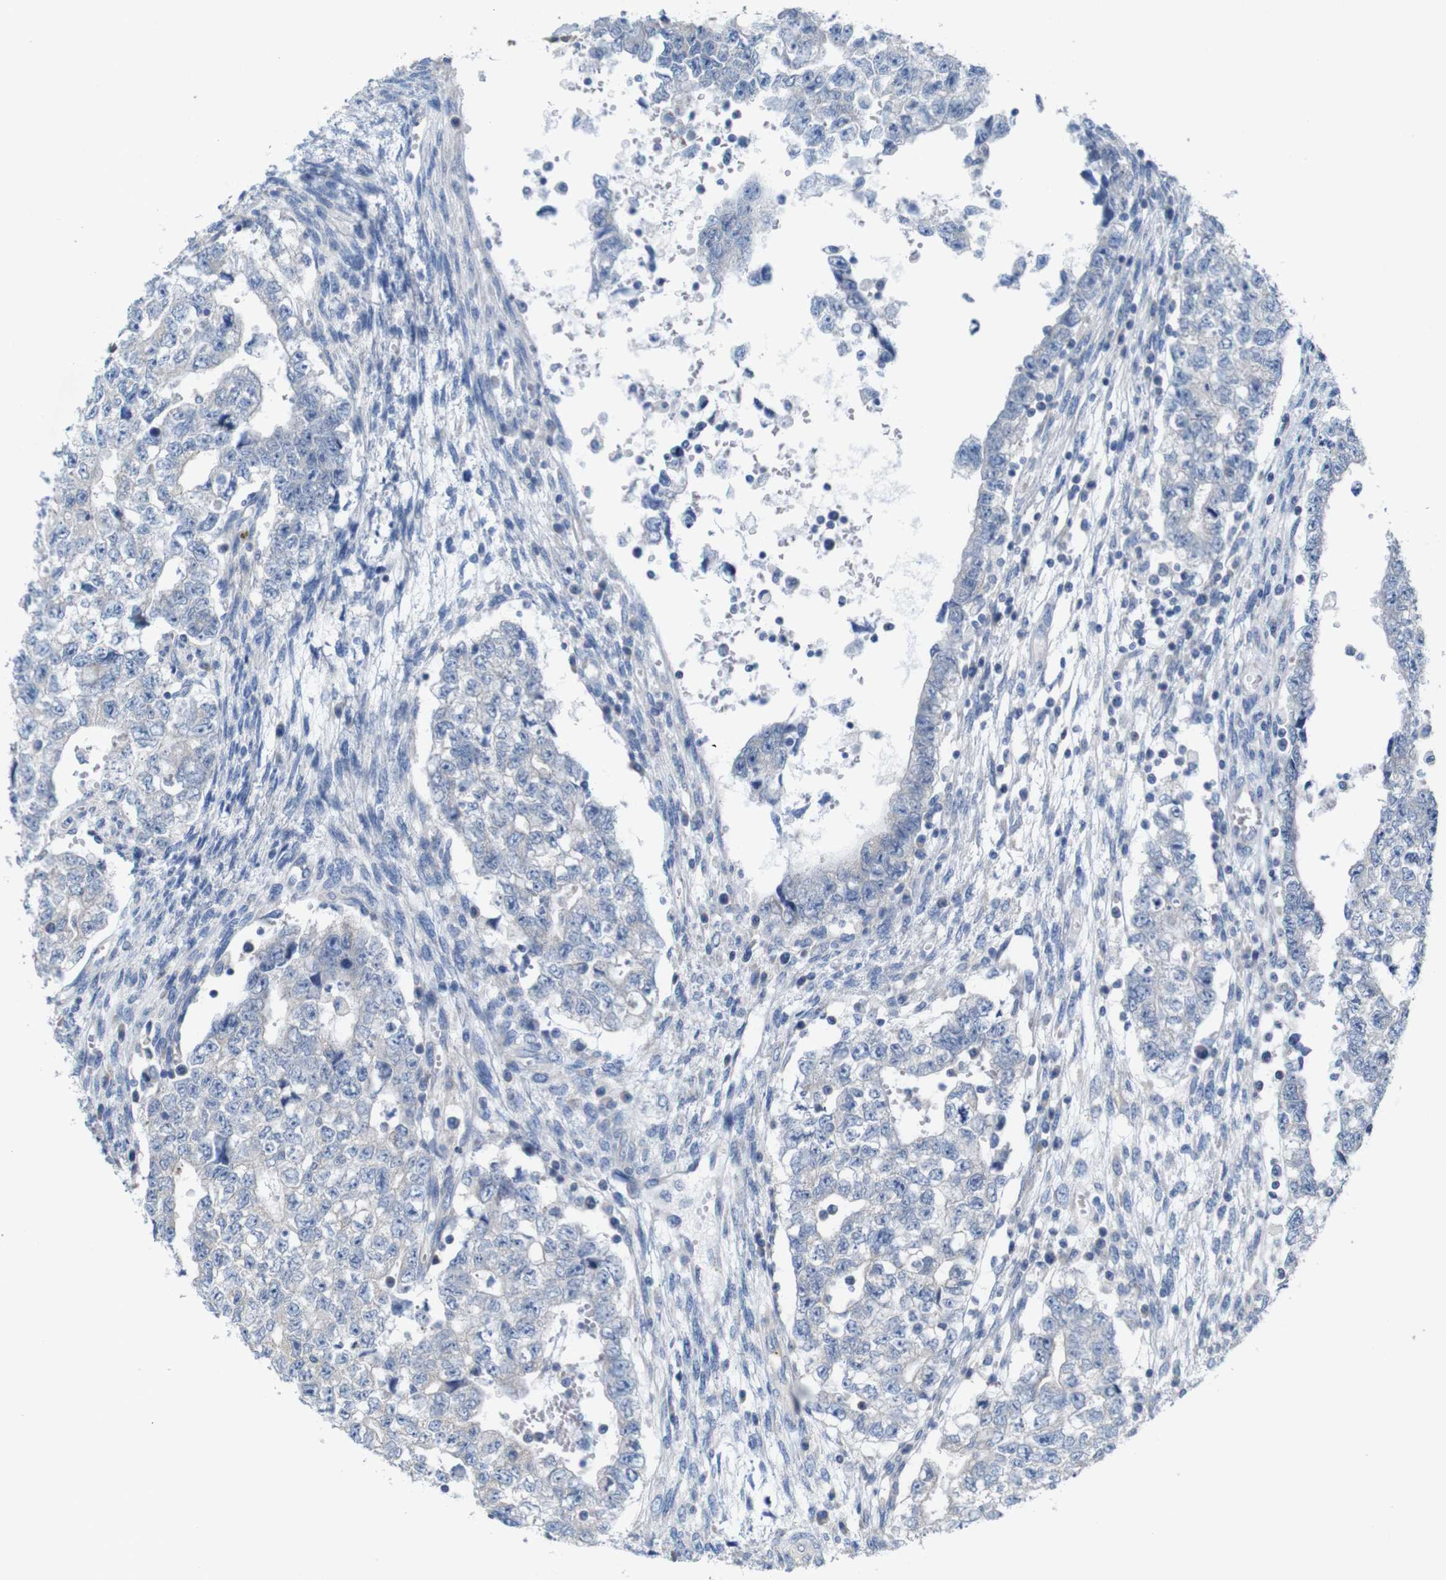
{"staining": {"intensity": "negative", "quantity": "none", "location": "none"}, "tissue": "testis cancer", "cell_type": "Tumor cells", "image_type": "cancer", "snomed": [{"axis": "morphology", "description": "Seminoma, NOS"}, {"axis": "morphology", "description": "Carcinoma, Embryonal, NOS"}, {"axis": "topography", "description": "Testis"}], "caption": "The photomicrograph displays no significant positivity in tumor cells of testis seminoma. The staining is performed using DAB brown chromogen with nuclei counter-stained in using hematoxylin.", "gene": "MYEOV", "patient": {"sex": "male", "age": 38}}